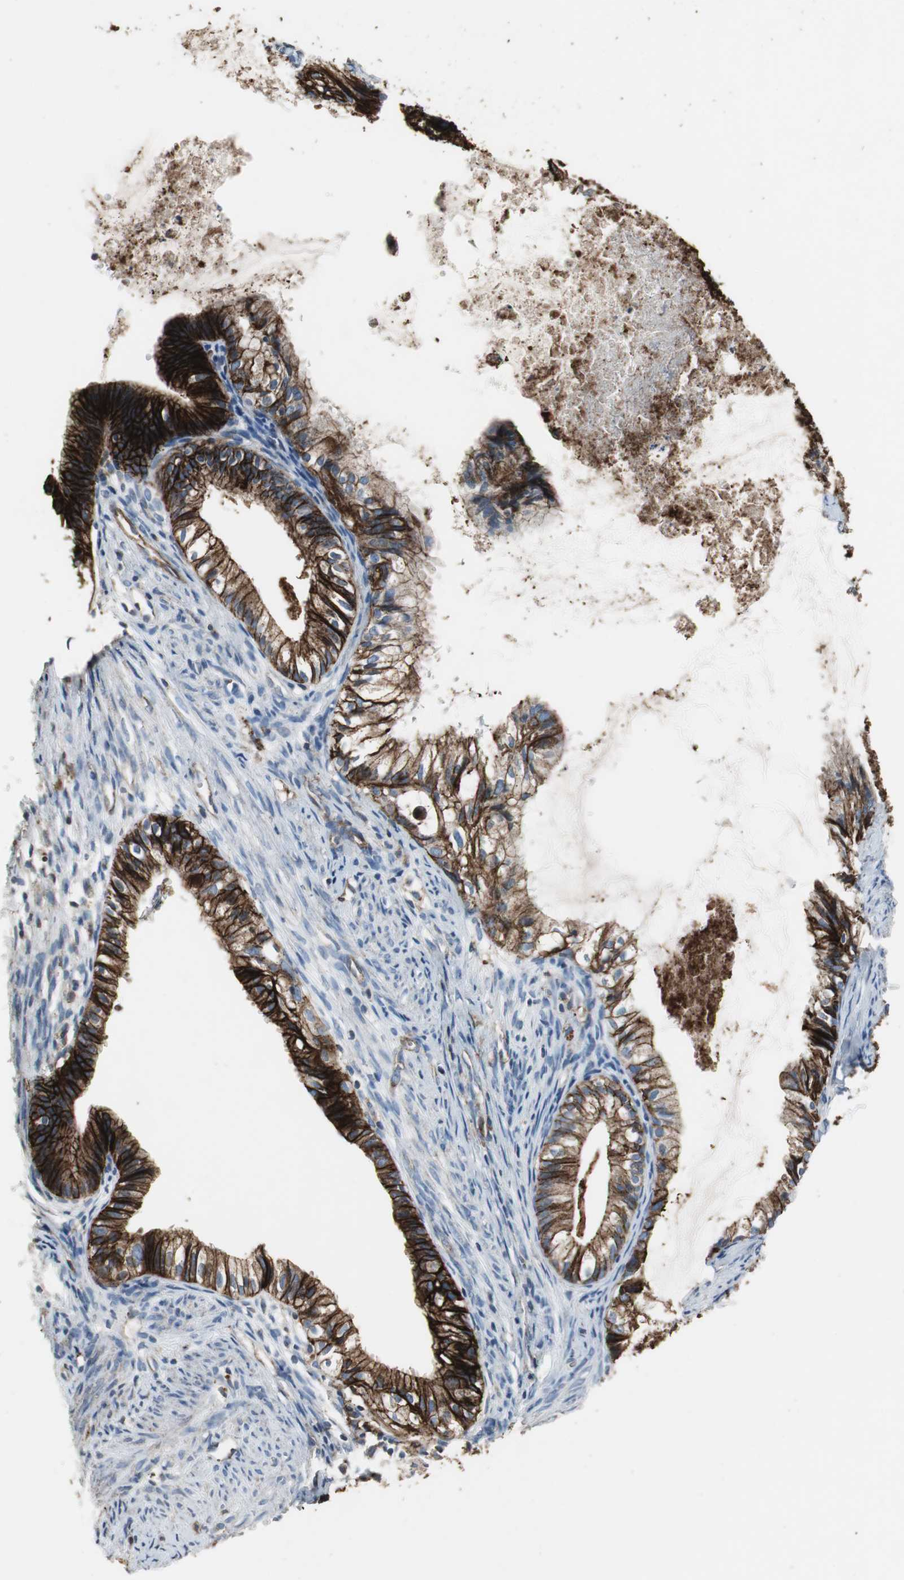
{"staining": {"intensity": "strong", "quantity": ">75%", "location": "cytoplasmic/membranous"}, "tissue": "cervical cancer", "cell_type": "Tumor cells", "image_type": "cancer", "snomed": [{"axis": "morphology", "description": "Normal tissue, NOS"}, {"axis": "morphology", "description": "Adenocarcinoma, NOS"}, {"axis": "topography", "description": "Cervix"}, {"axis": "topography", "description": "Endometrium"}], "caption": "Immunohistochemistry (IHC) micrograph of neoplastic tissue: human cervical cancer (adenocarcinoma) stained using immunohistochemistry displays high levels of strong protein expression localized specifically in the cytoplasmic/membranous of tumor cells, appearing as a cytoplasmic/membranous brown color.", "gene": "F11R", "patient": {"sex": "female", "age": 86}}